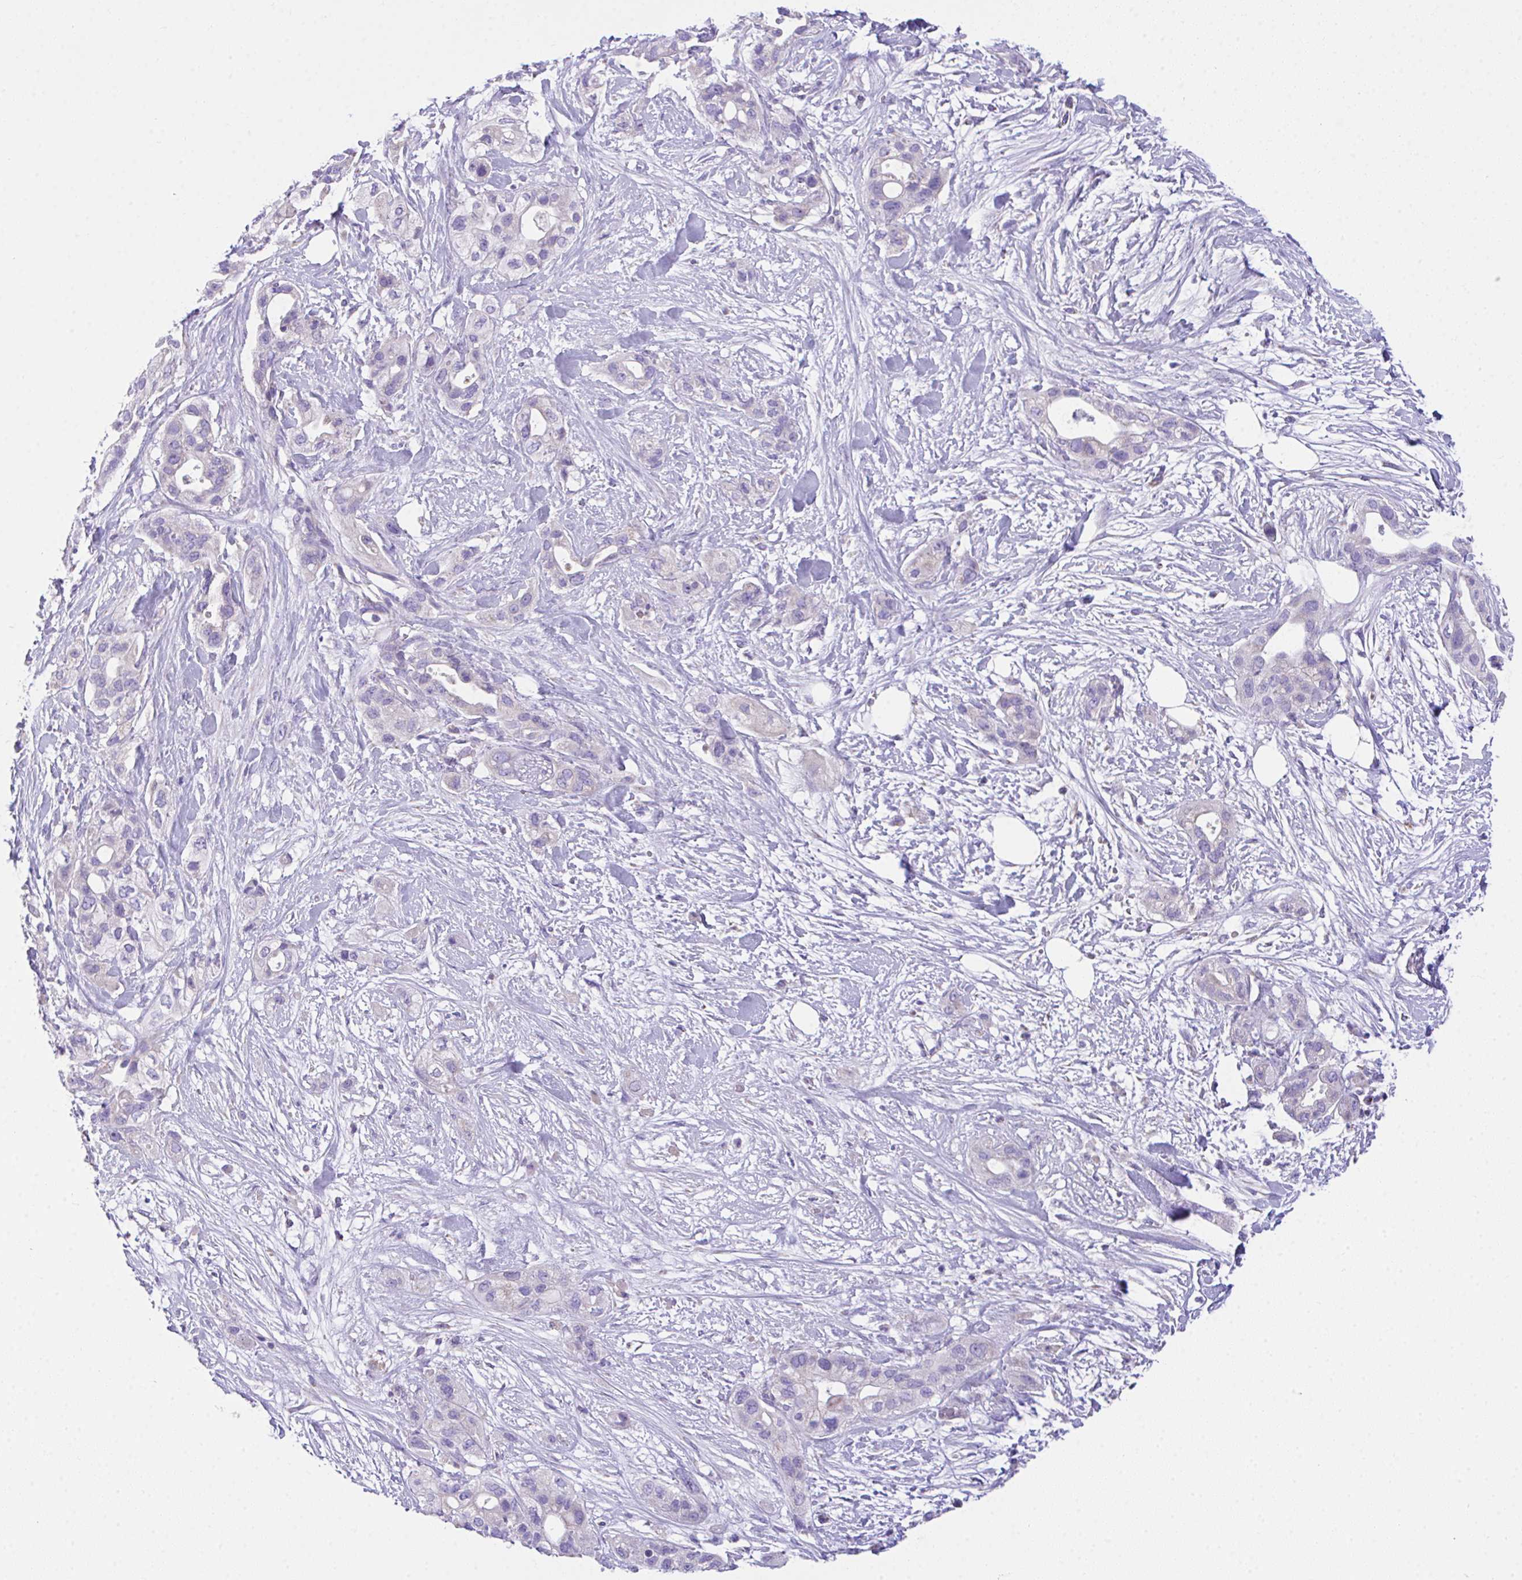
{"staining": {"intensity": "negative", "quantity": "none", "location": "none"}, "tissue": "pancreatic cancer", "cell_type": "Tumor cells", "image_type": "cancer", "snomed": [{"axis": "morphology", "description": "Adenocarcinoma, NOS"}, {"axis": "topography", "description": "Pancreas"}], "caption": "A high-resolution image shows immunohistochemistry staining of pancreatic cancer (adenocarcinoma), which reveals no significant staining in tumor cells.", "gene": "NLRP8", "patient": {"sex": "male", "age": 44}}